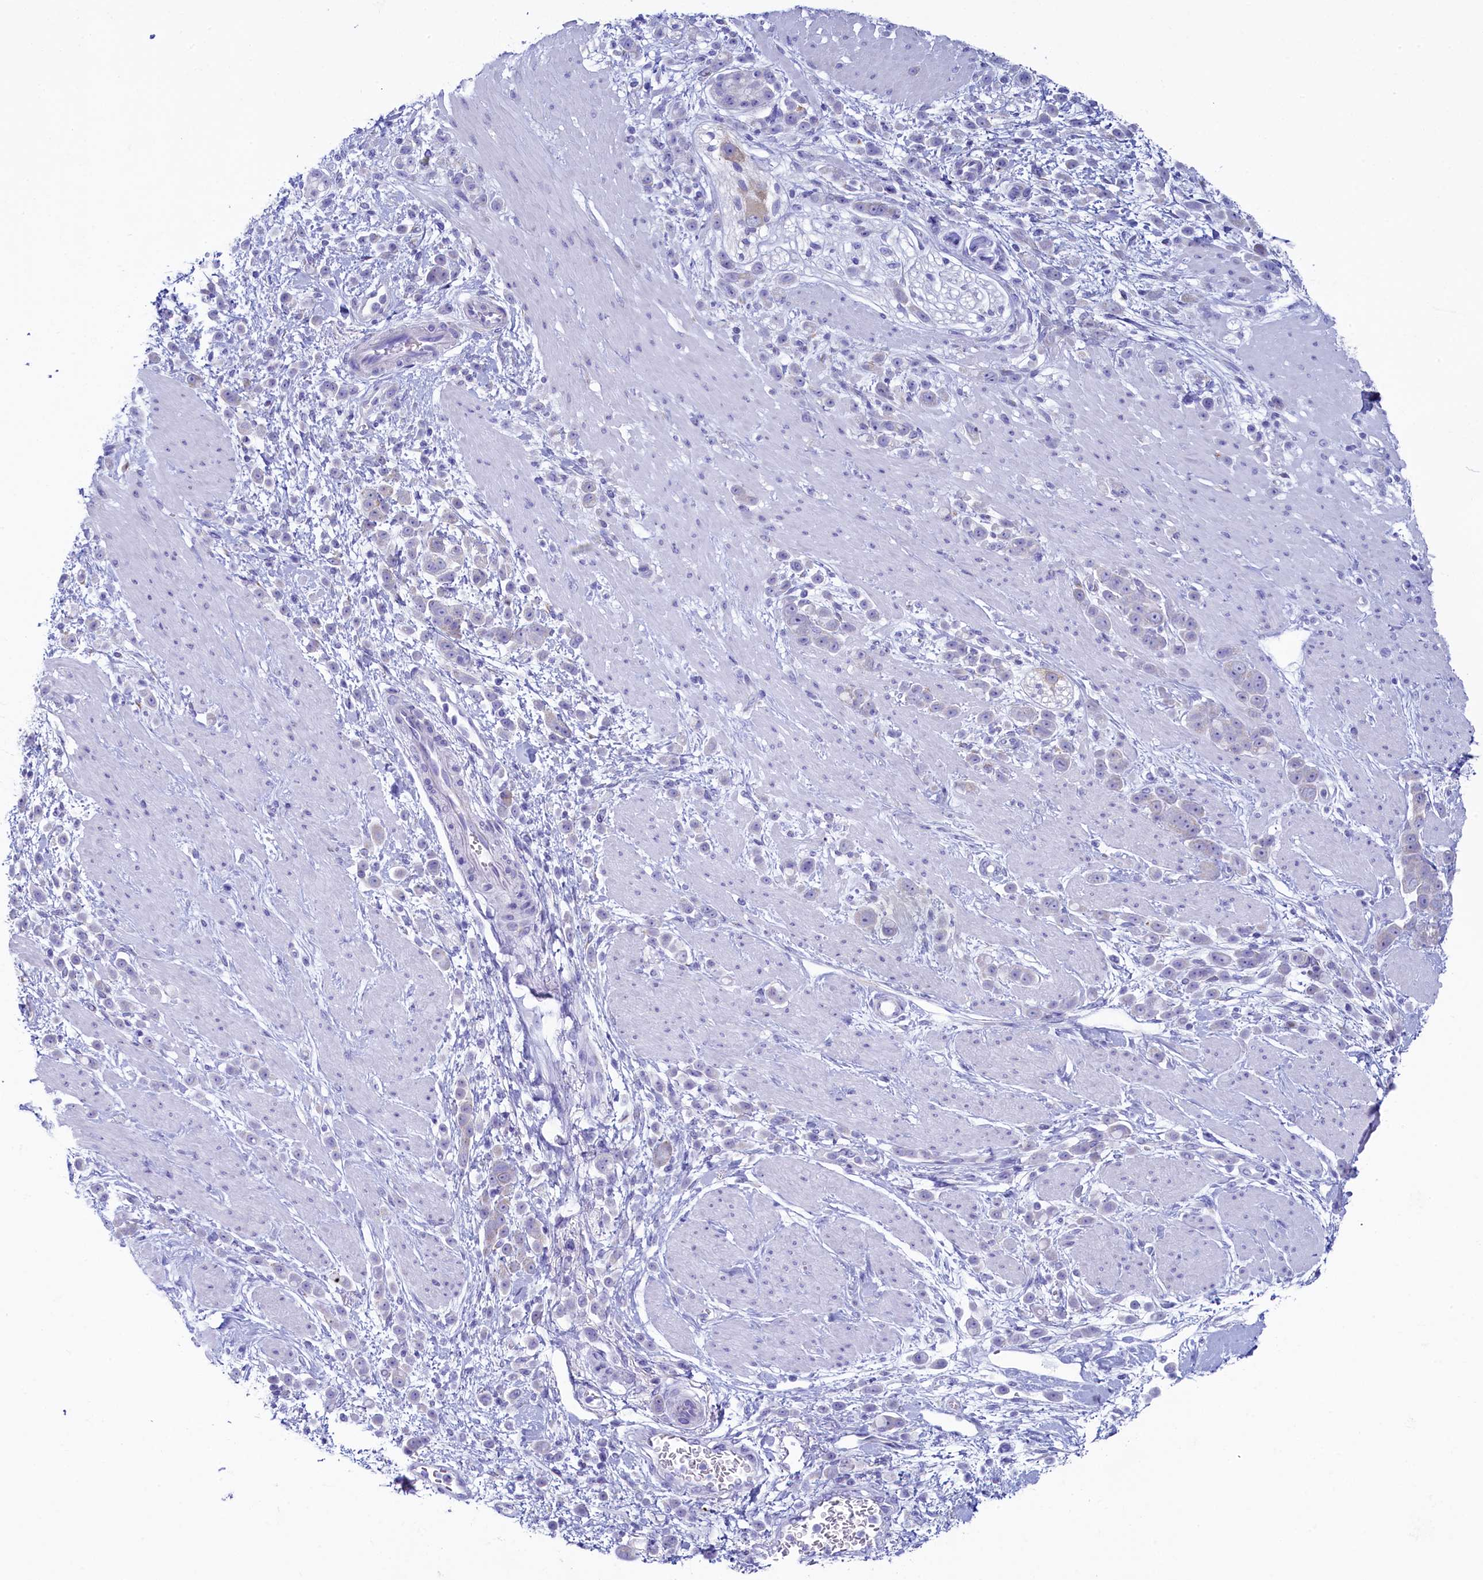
{"staining": {"intensity": "negative", "quantity": "none", "location": "none"}, "tissue": "pancreatic cancer", "cell_type": "Tumor cells", "image_type": "cancer", "snomed": [{"axis": "morphology", "description": "Normal tissue, NOS"}, {"axis": "morphology", "description": "Adenocarcinoma, NOS"}, {"axis": "topography", "description": "Pancreas"}], "caption": "This is a micrograph of immunohistochemistry (IHC) staining of adenocarcinoma (pancreatic), which shows no expression in tumor cells.", "gene": "SKA3", "patient": {"sex": "female", "age": 64}}